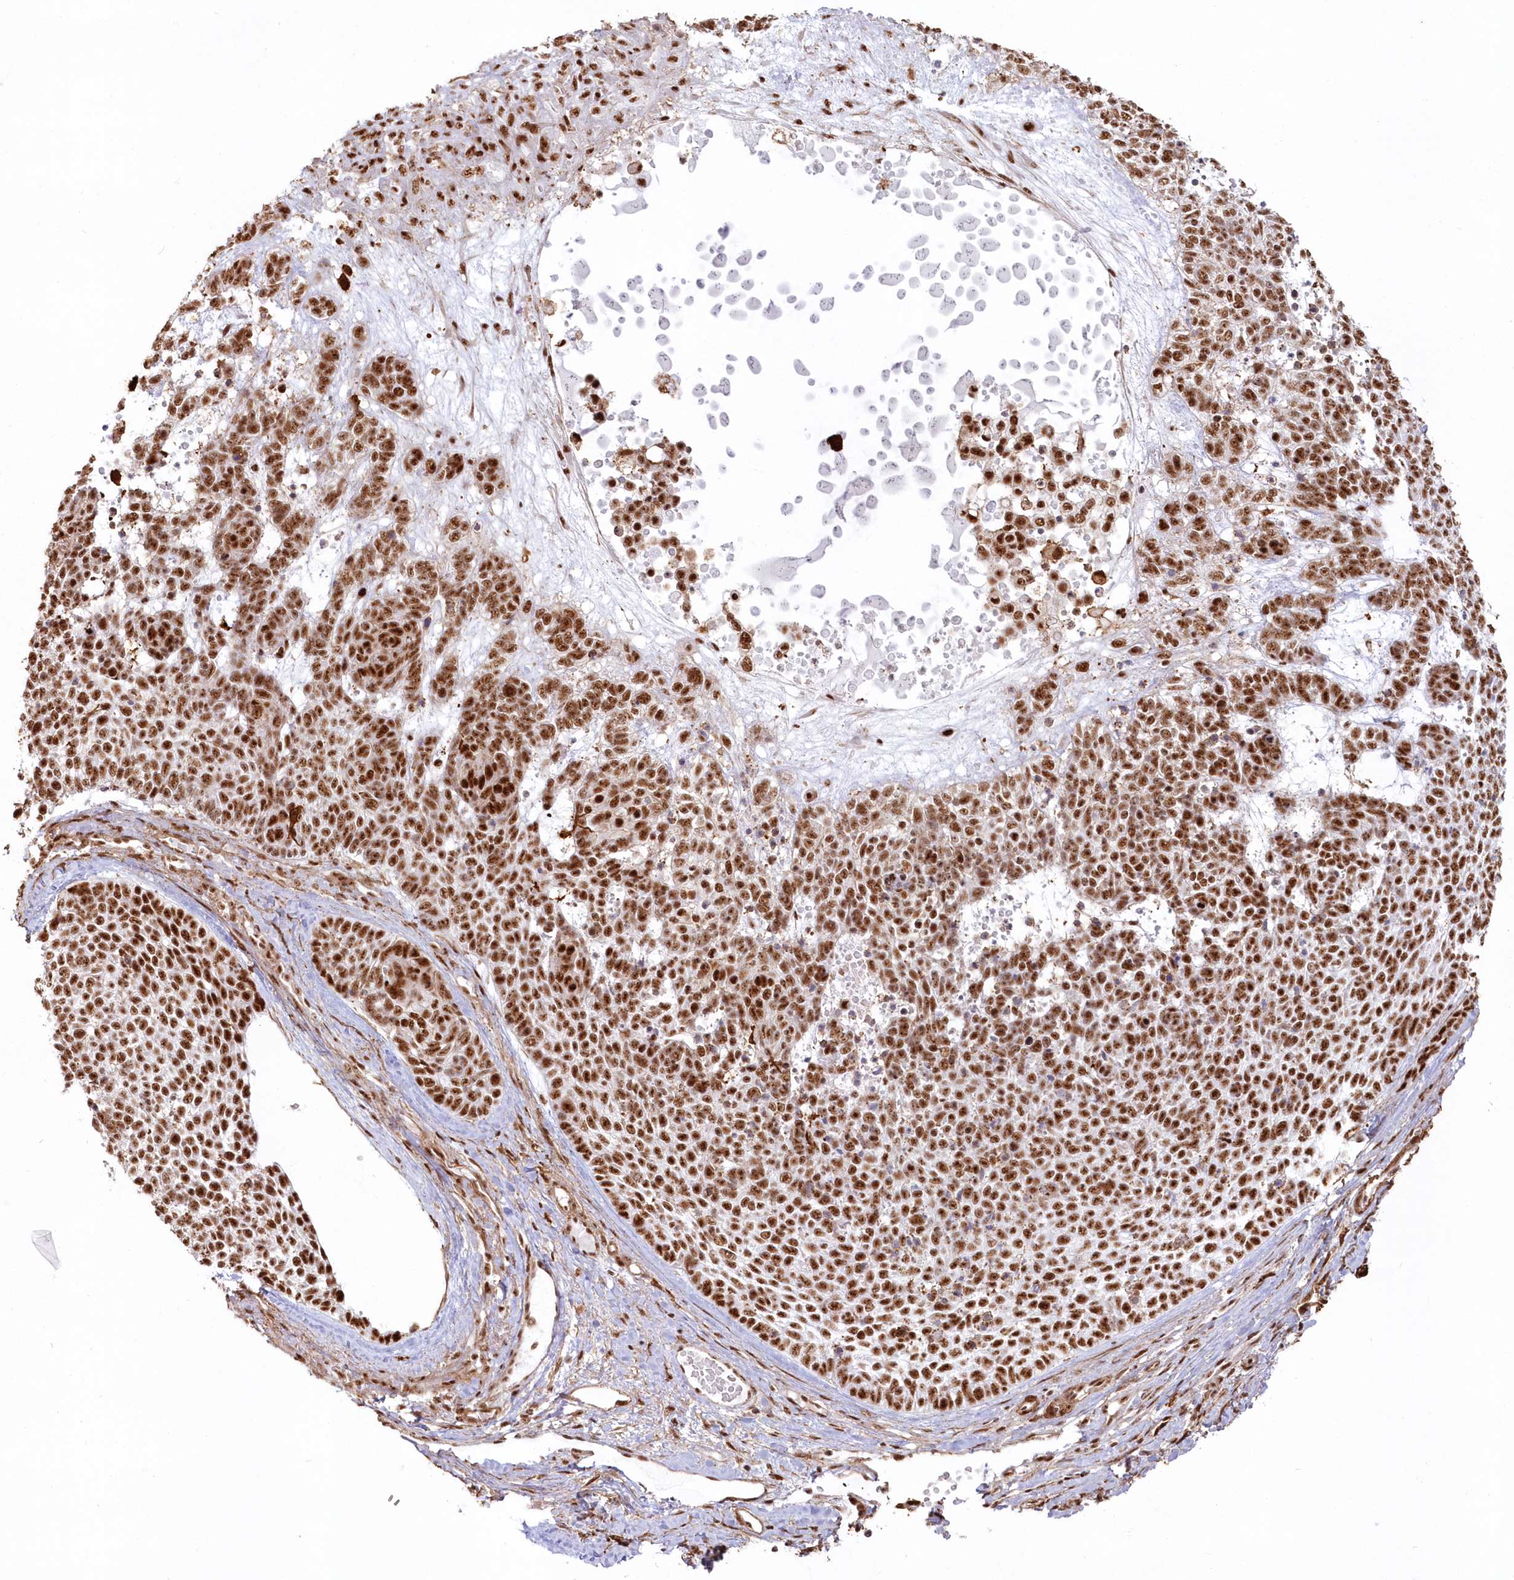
{"staining": {"intensity": "strong", "quantity": ">75%", "location": "nuclear"}, "tissue": "skin cancer", "cell_type": "Tumor cells", "image_type": "cancer", "snomed": [{"axis": "morphology", "description": "Basal cell carcinoma"}, {"axis": "topography", "description": "Skin"}], "caption": "Skin cancer tissue demonstrates strong nuclear staining in about >75% of tumor cells, visualized by immunohistochemistry.", "gene": "DDX46", "patient": {"sex": "female", "age": 81}}